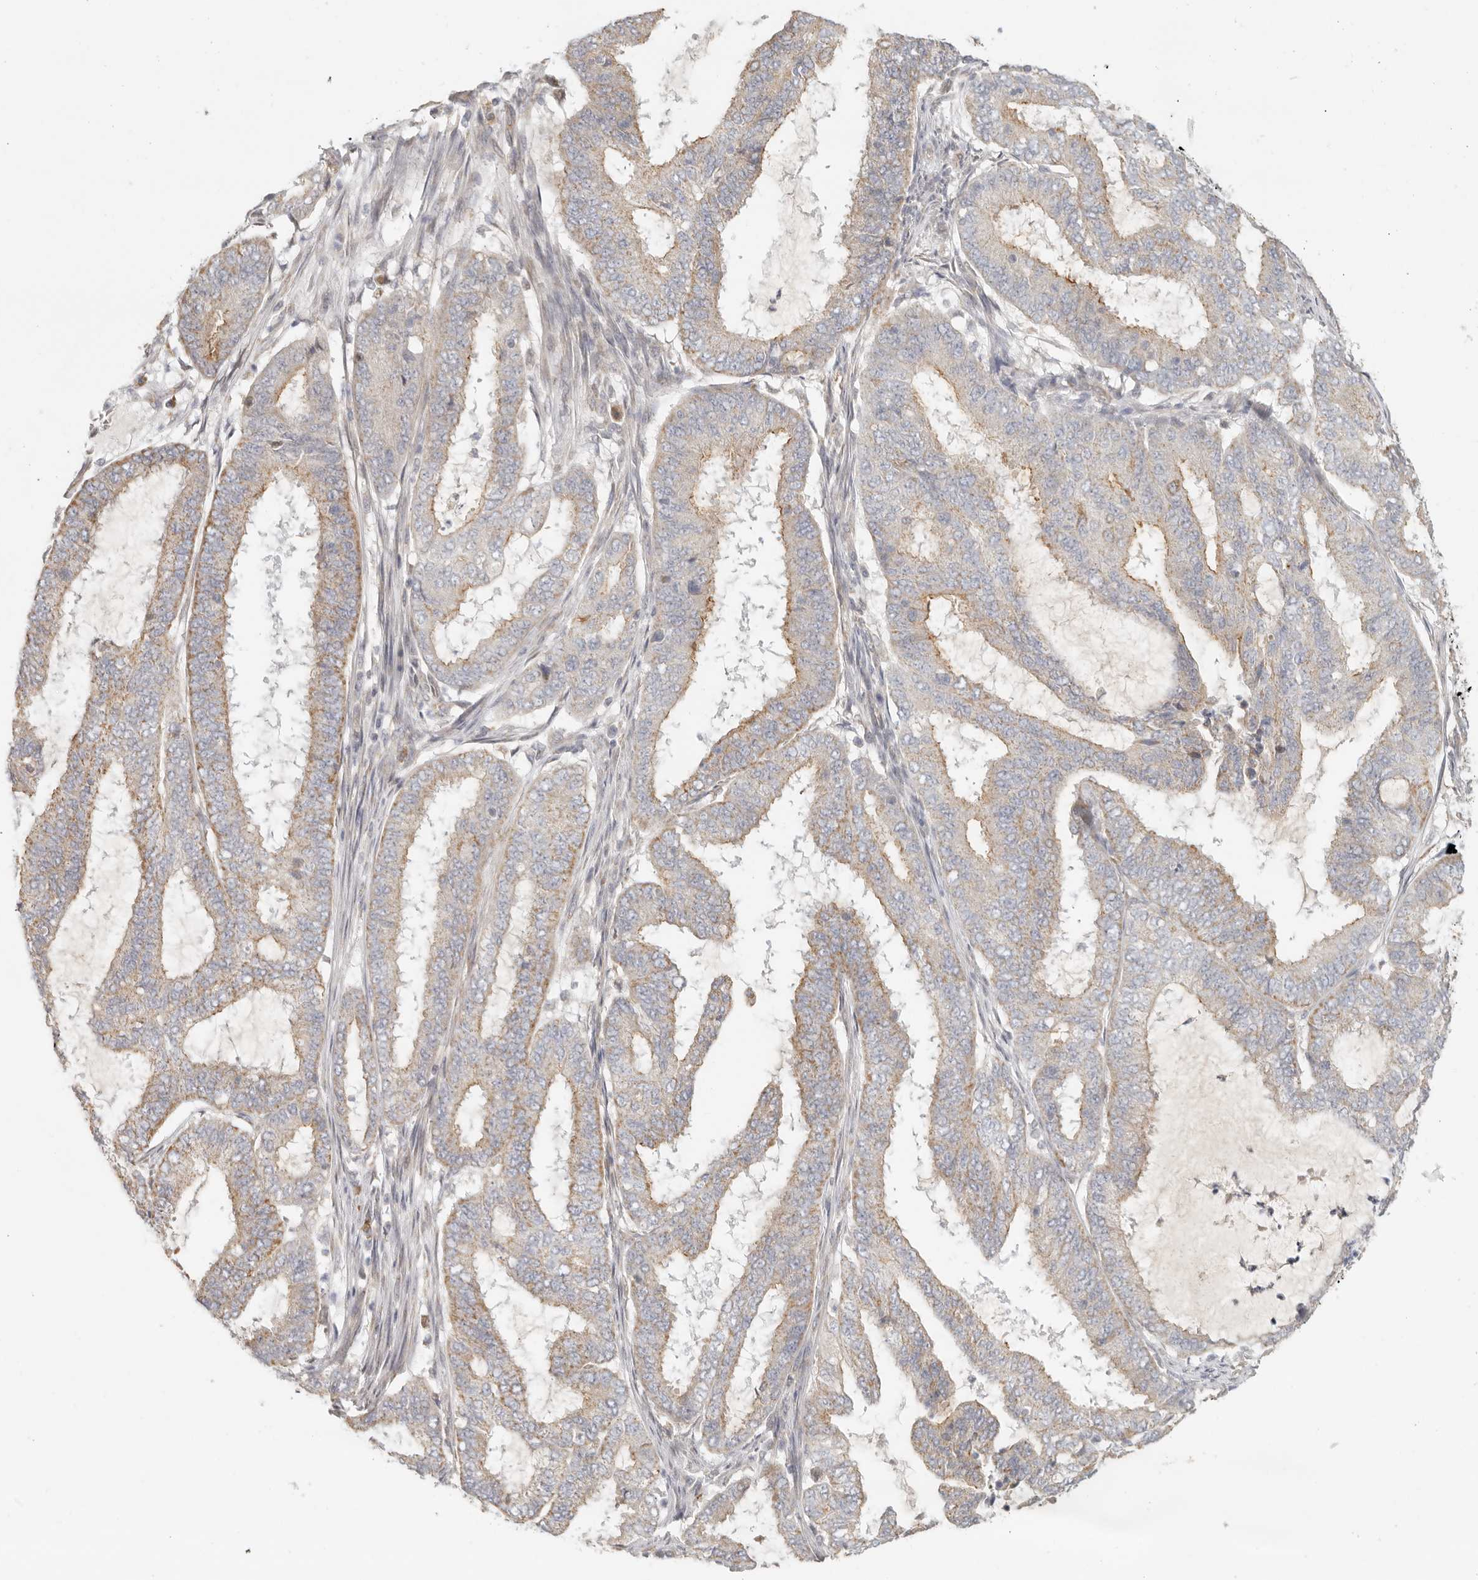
{"staining": {"intensity": "moderate", "quantity": "25%-75%", "location": "cytoplasmic/membranous"}, "tissue": "endometrial cancer", "cell_type": "Tumor cells", "image_type": "cancer", "snomed": [{"axis": "morphology", "description": "Adenocarcinoma, NOS"}, {"axis": "topography", "description": "Endometrium"}], "caption": "This is a photomicrograph of immunohistochemistry staining of endometrial cancer, which shows moderate expression in the cytoplasmic/membranous of tumor cells.", "gene": "KDF1", "patient": {"sex": "female", "age": 51}}